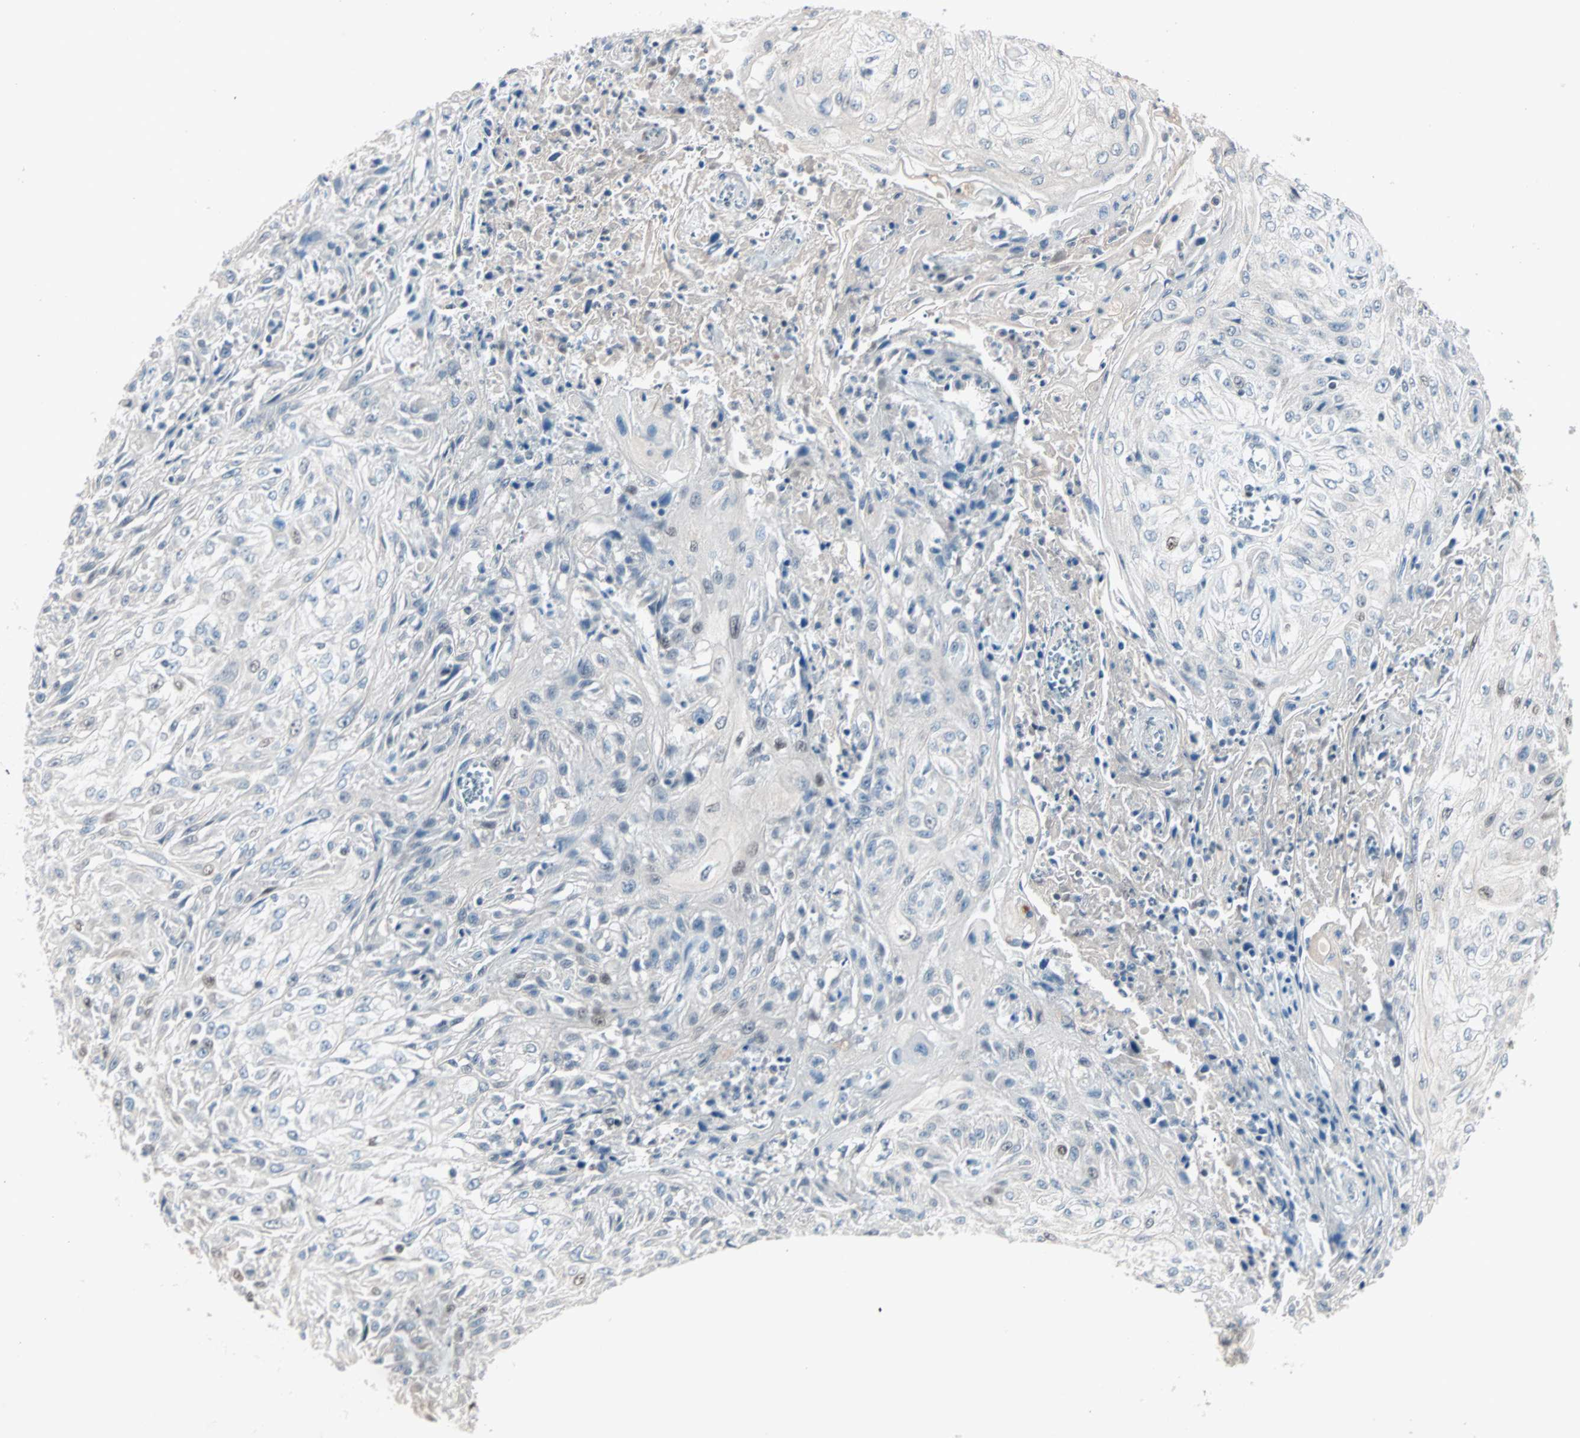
{"staining": {"intensity": "moderate", "quantity": "<25%", "location": "nuclear"}, "tissue": "skin cancer", "cell_type": "Tumor cells", "image_type": "cancer", "snomed": [{"axis": "morphology", "description": "Squamous cell carcinoma, NOS"}, {"axis": "morphology", "description": "Squamous cell carcinoma, metastatic, NOS"}, {"axis": "topography", "description": "Skin"}, {"axis": "topography", "description": "Lymph node"}], "caption": "DAB immunohistochemical staining of metastatic squamous cell carcinoma (skin) displays moderate nuclear protein positivity in approximately <25% of tumor cells. (IHC, brightfield microscopy, high magnification).", "gene": "CCNE2", "patient": {"sex": "male", "age": 75}}